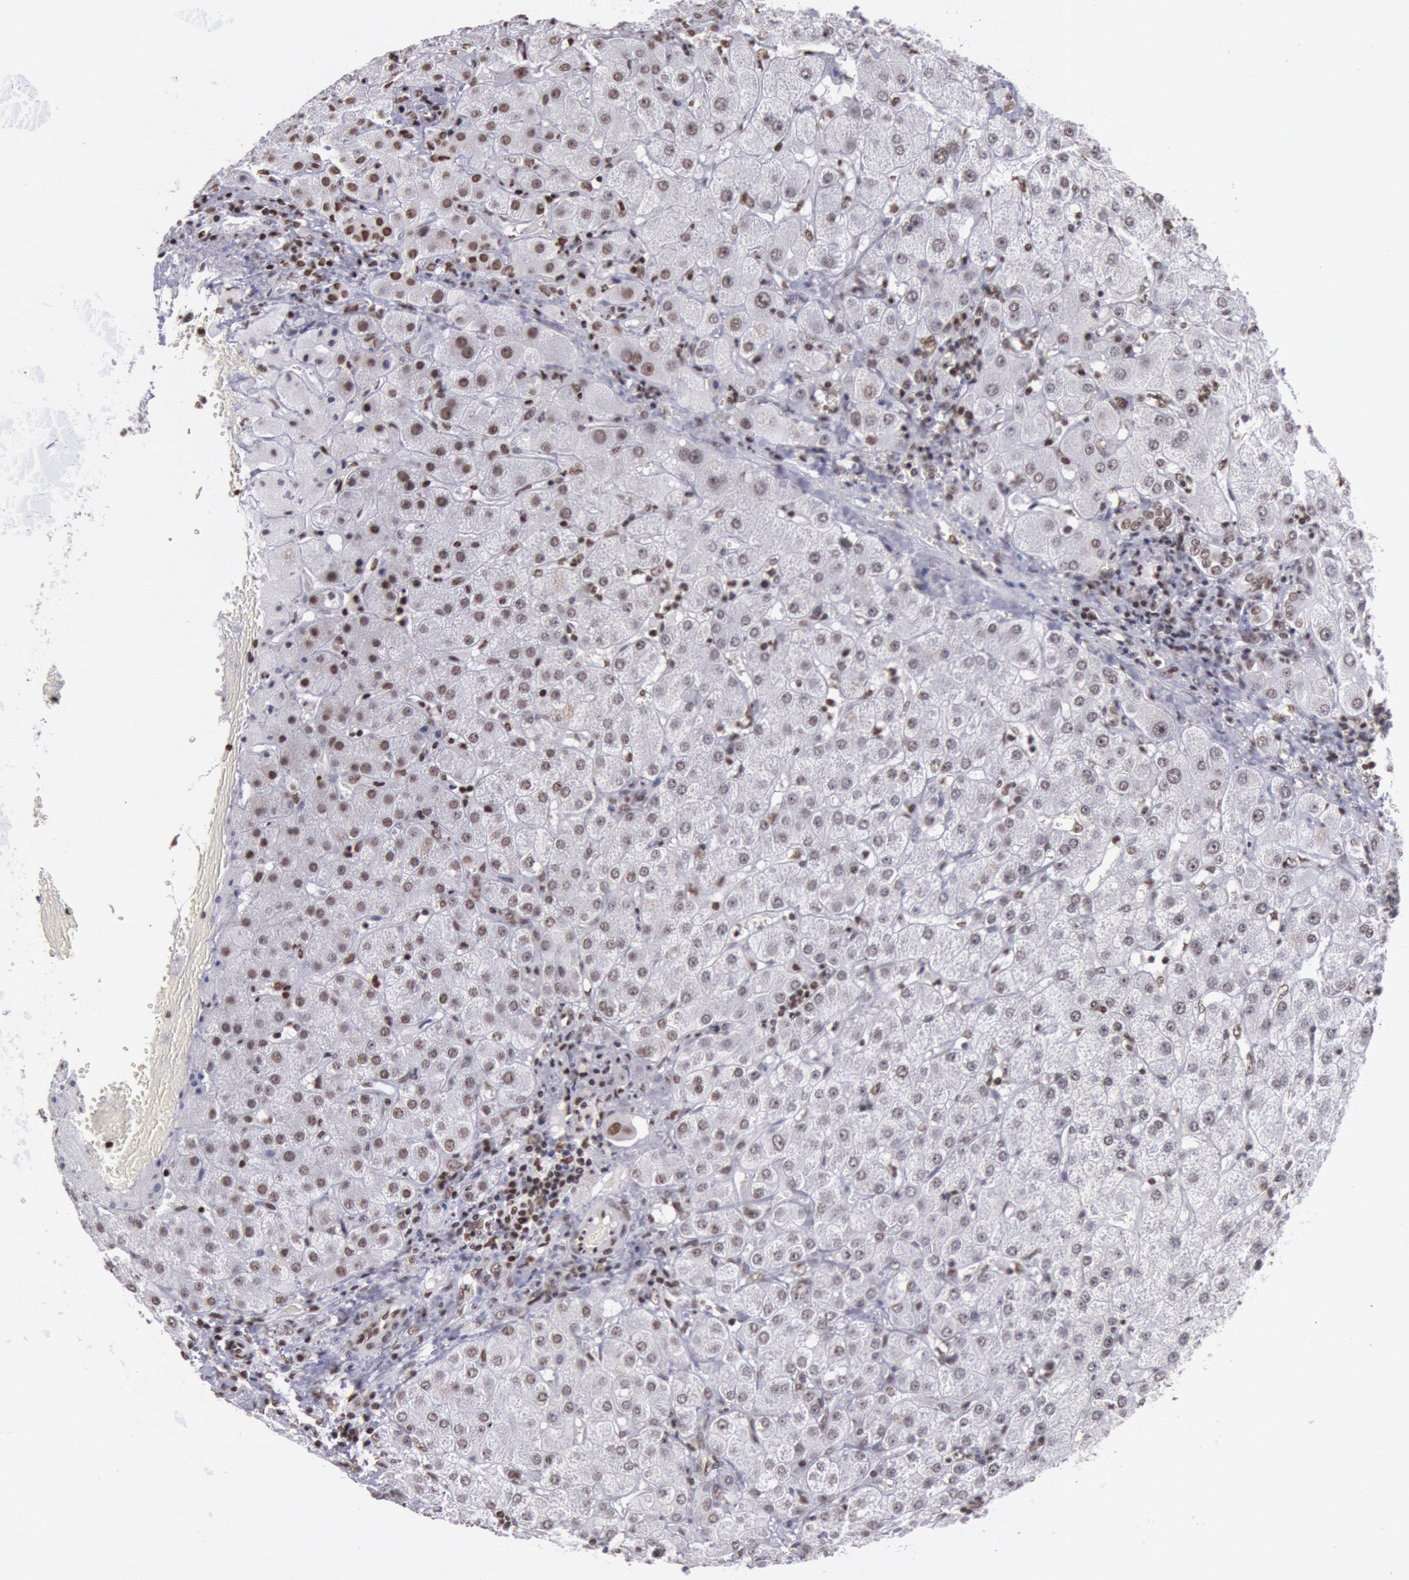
{"staining": {"intensity": "negative", "quantity": "none", "location": "none"}, "tissue": "liver", "cell_type": "Cholangiocytes", "image_type": "normal", "snomed": [{"axis": "morphology", "description": "Normal tissue, NOS"}, {"axis": "topography", "description": "Liver"}], "caption": "Cholangiocytes show no significant positivity in unremarkable liver. The staining is performed using DAB brown chromogen with nuclei counter-stained in using hematoxylin.", "gene": "NKAP", "patient": {"sex": "female", "age": 79}}